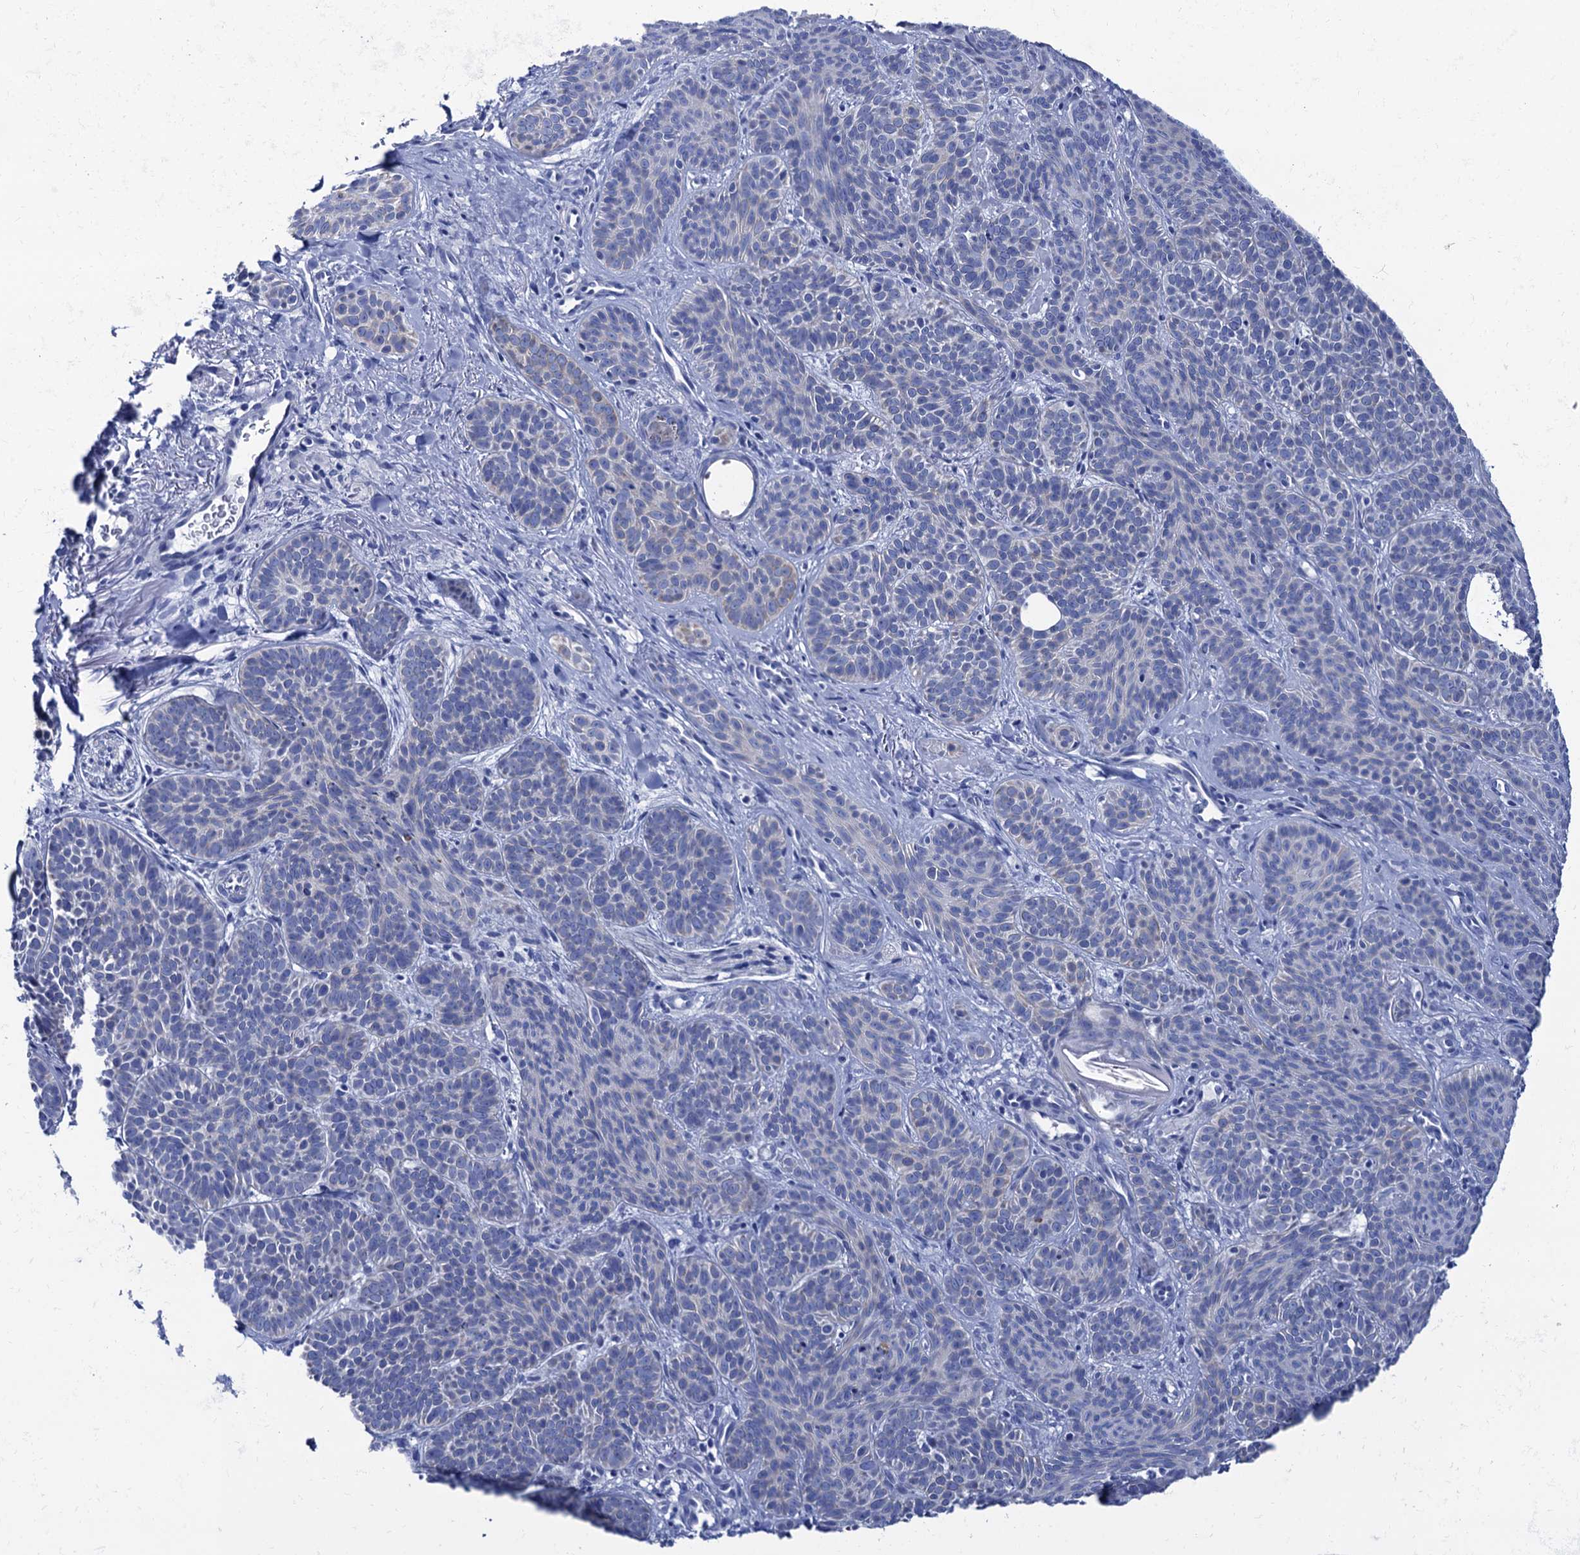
{"staining": {"intensity": "negative", "quantity": "none", "location": "none"}, "tissue": "skin cancer", "cell_type": "Tumor cells", "image_type": "cancer", "snomed": [{"axis": "morphology", "description": "Basal cell carcinoma"}, {"axis": "topography", "description": "Skin"}], "caption": "An image of skin cancer (basal cell carcinoma) stained for a protein exhibits no brown staining in tumor cells.", "gene": "RAB3IP", "patient": {"sex": "male", "age": 85}}